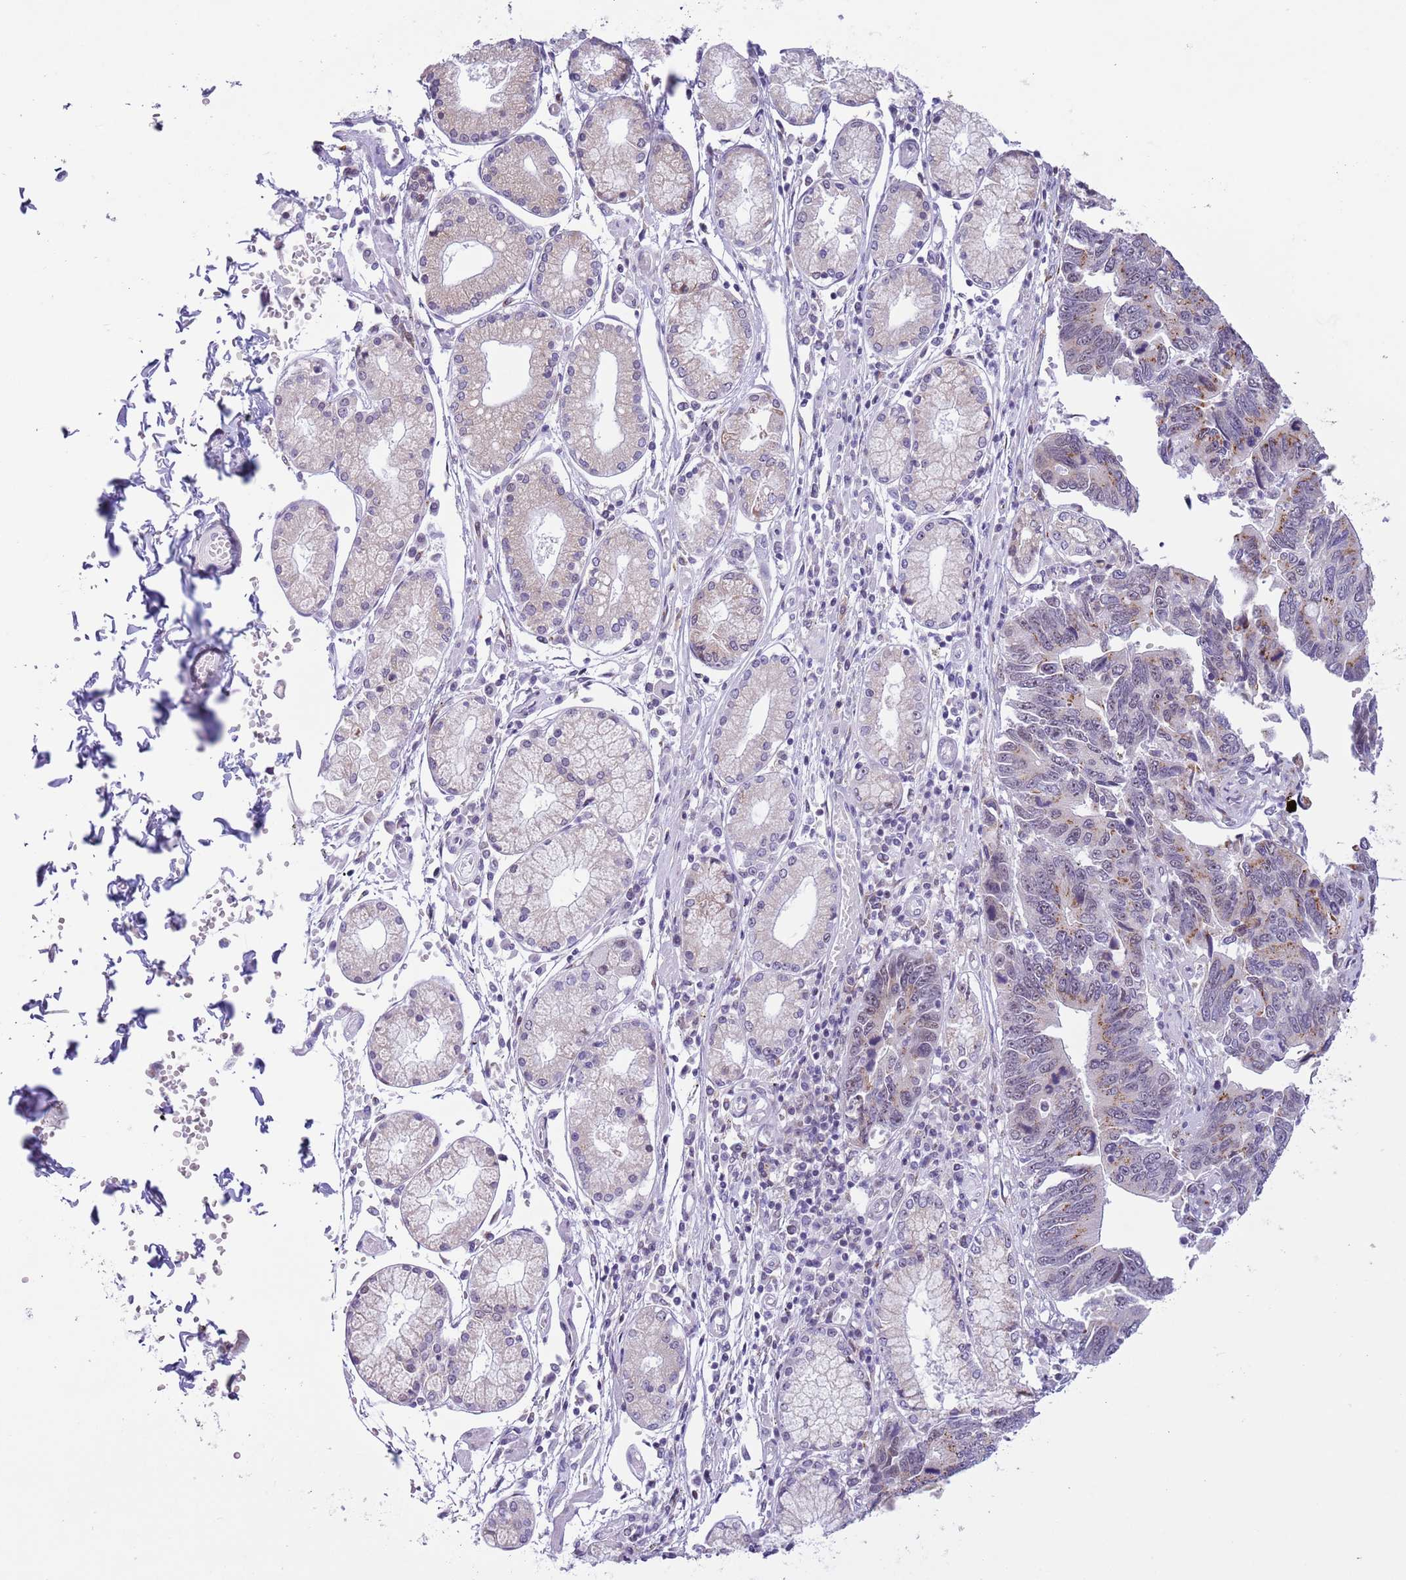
{"staining": {"intensity": "moderate", "quantity": "25%-75%", "location": "cytoplasmic/membranous"}, "tissue": "stomach cancer", "cell_type": "Tumor cells", "image_type": "cancer", "snomed": [{"axis": "morphology", "description": "Adenocarcinoma, NOS"}, {"axis": "topography", "description": "Stomach"}], "caption": "A high-resolution photomicrograph shows immunohistochemistry staining of adenocarcinoma (stomach), which reveals moderate cytoplasmic/membranous positivity in about 25%-75% of tumor cells. (DAB (3,3'-diaminobenzidine) IHC with brightfield microscopy, high magnification).", "gene": "ZNF576", "patient": {"sex": "male", "age": 59}}